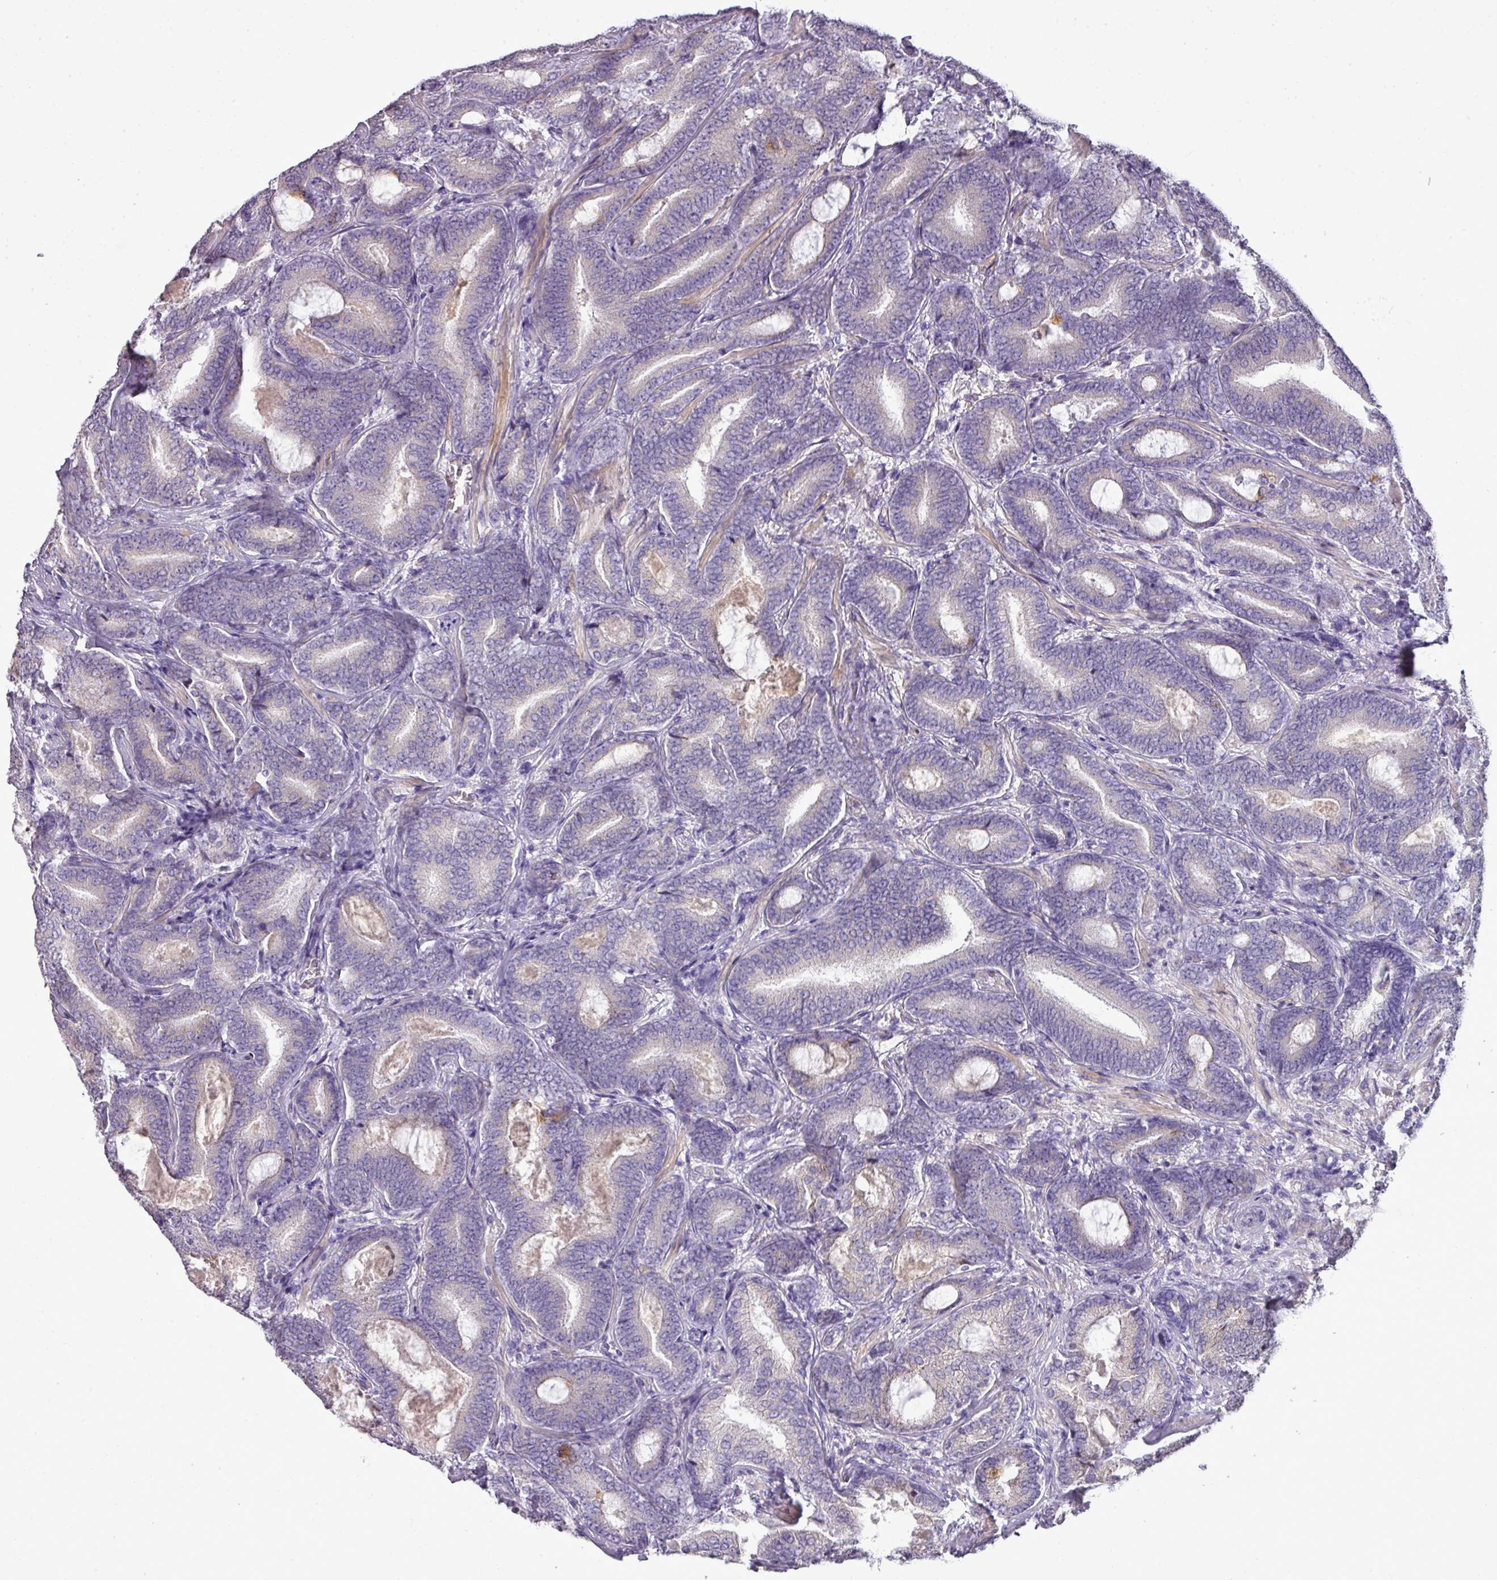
{"staining": {"intensity": "negative", "quantity": "none", "location": "none"}, "tissue": "prostate cancer", "cell_type": "Tumor cells", "image_type": "cancer", "snomed": [{"axis": "morphology", "description": "Adenocarcinoma, Low grade"}, {"axis": "topography", "description": "Prostate and seminal vesicle, NOS"}], "caption": "DAB (3,3'-diaminobenzidine) immunohistochemical staining of prostate cancer reveals no significant positivity in tumor cells.", "gene": "BRINP2", "patient": {"sex": "male", "age": 61}}